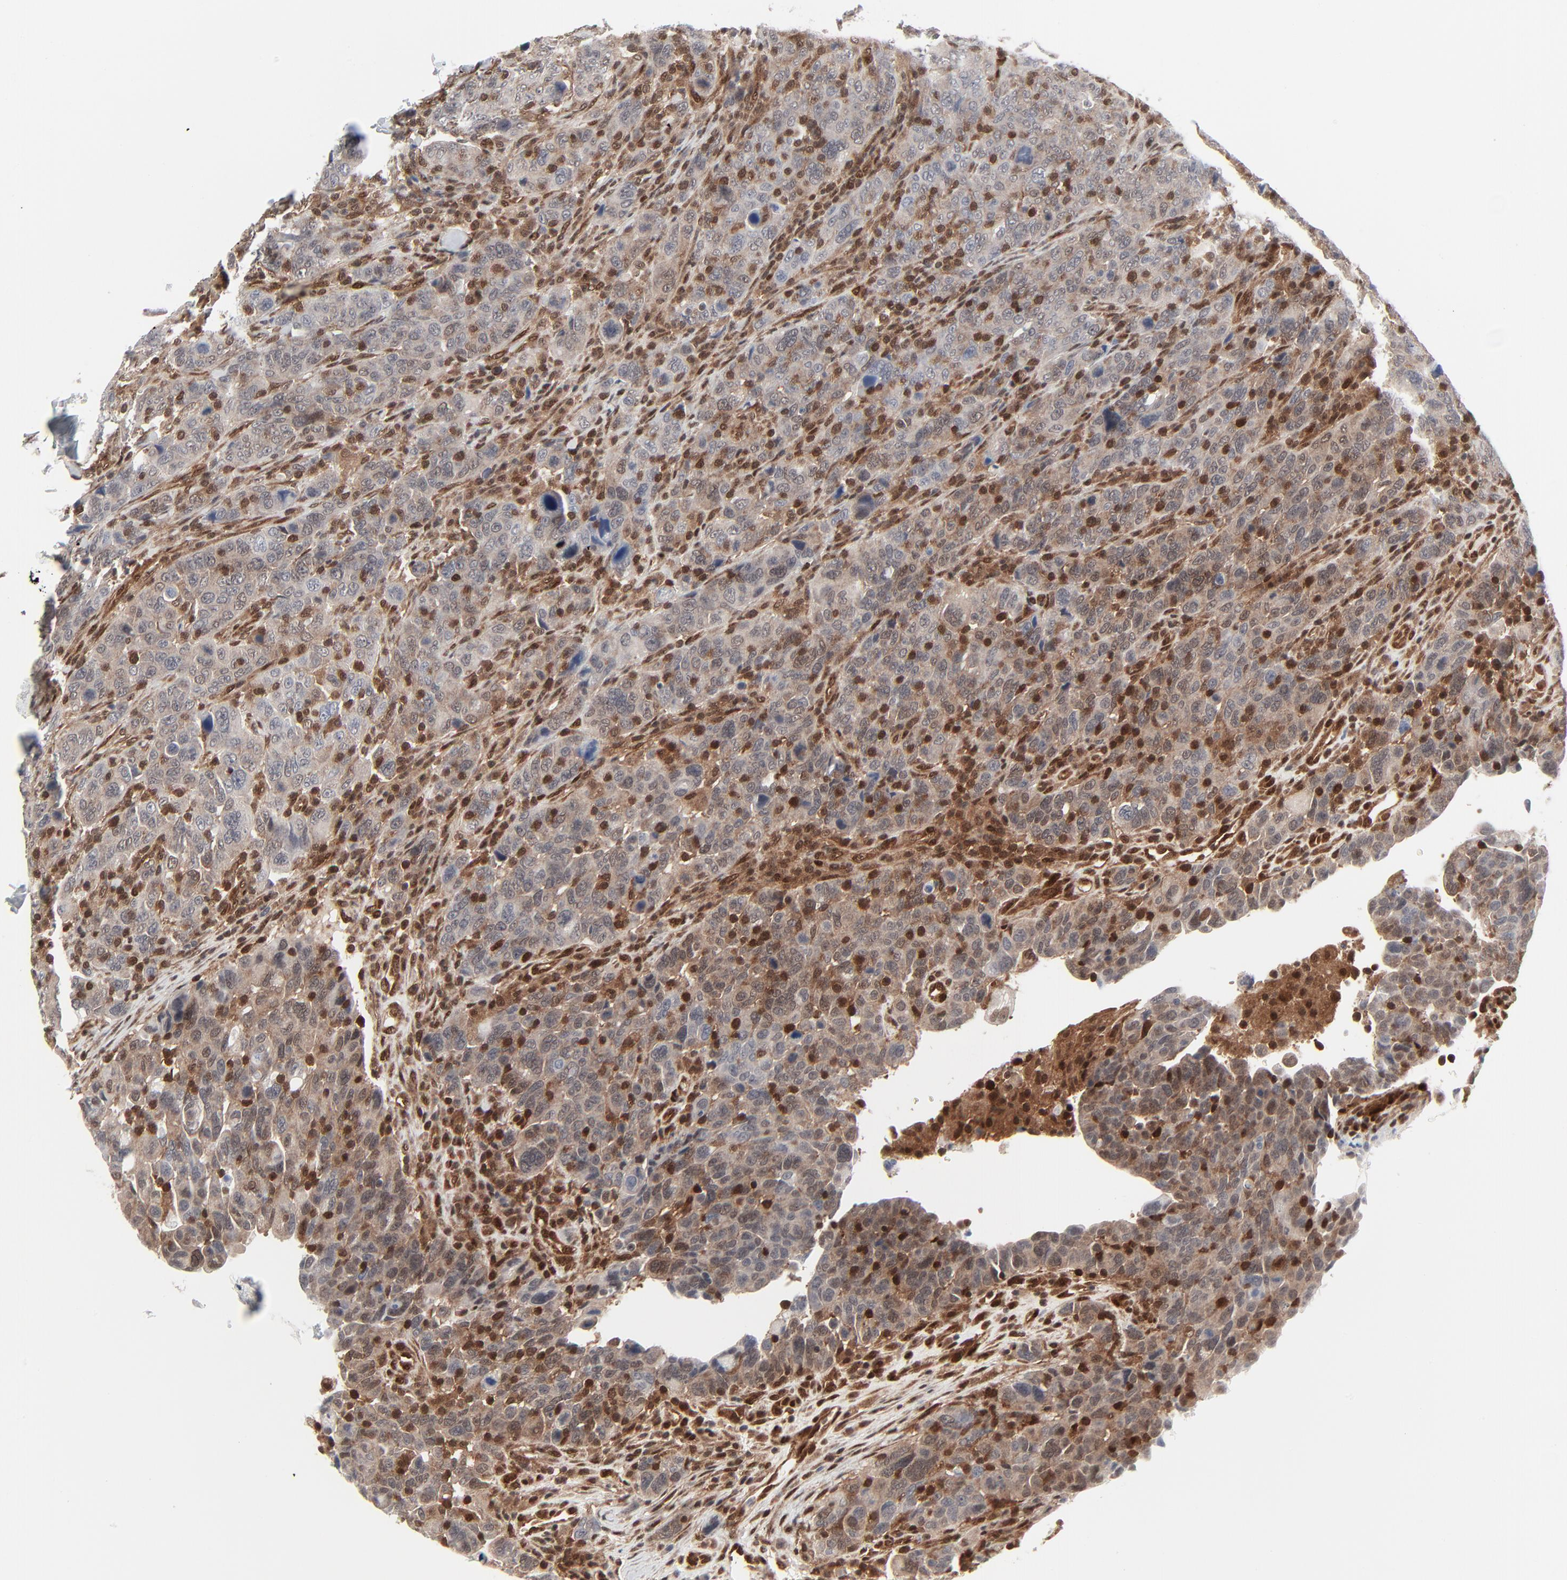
{"staining": {"intensity": "moderate", "quantity": "25%-75%", "location": "cytoplasmic/membranous,nuclear"}, "tissue": "breast cancer", "cell_type": "Tumor cells", "image_type": "cancer", "snomed": [{"axis": "morphology", "description": "Duct carcinoma"}, {"axis": "topography", "description": "Breast"}], "caption": "Protein positivity by IHC demonstrates moderate cytoplasmic/membranous and nuclear staining in about 25%-75% of tumor cells in breast intraductal carcinoma. (Stains: DAB in brown, nuclei in blue, Microscopy: brightfield microscopy at high magnification).", "gene": "AKT1", "patient": {"sex": "female", "age": 37}}